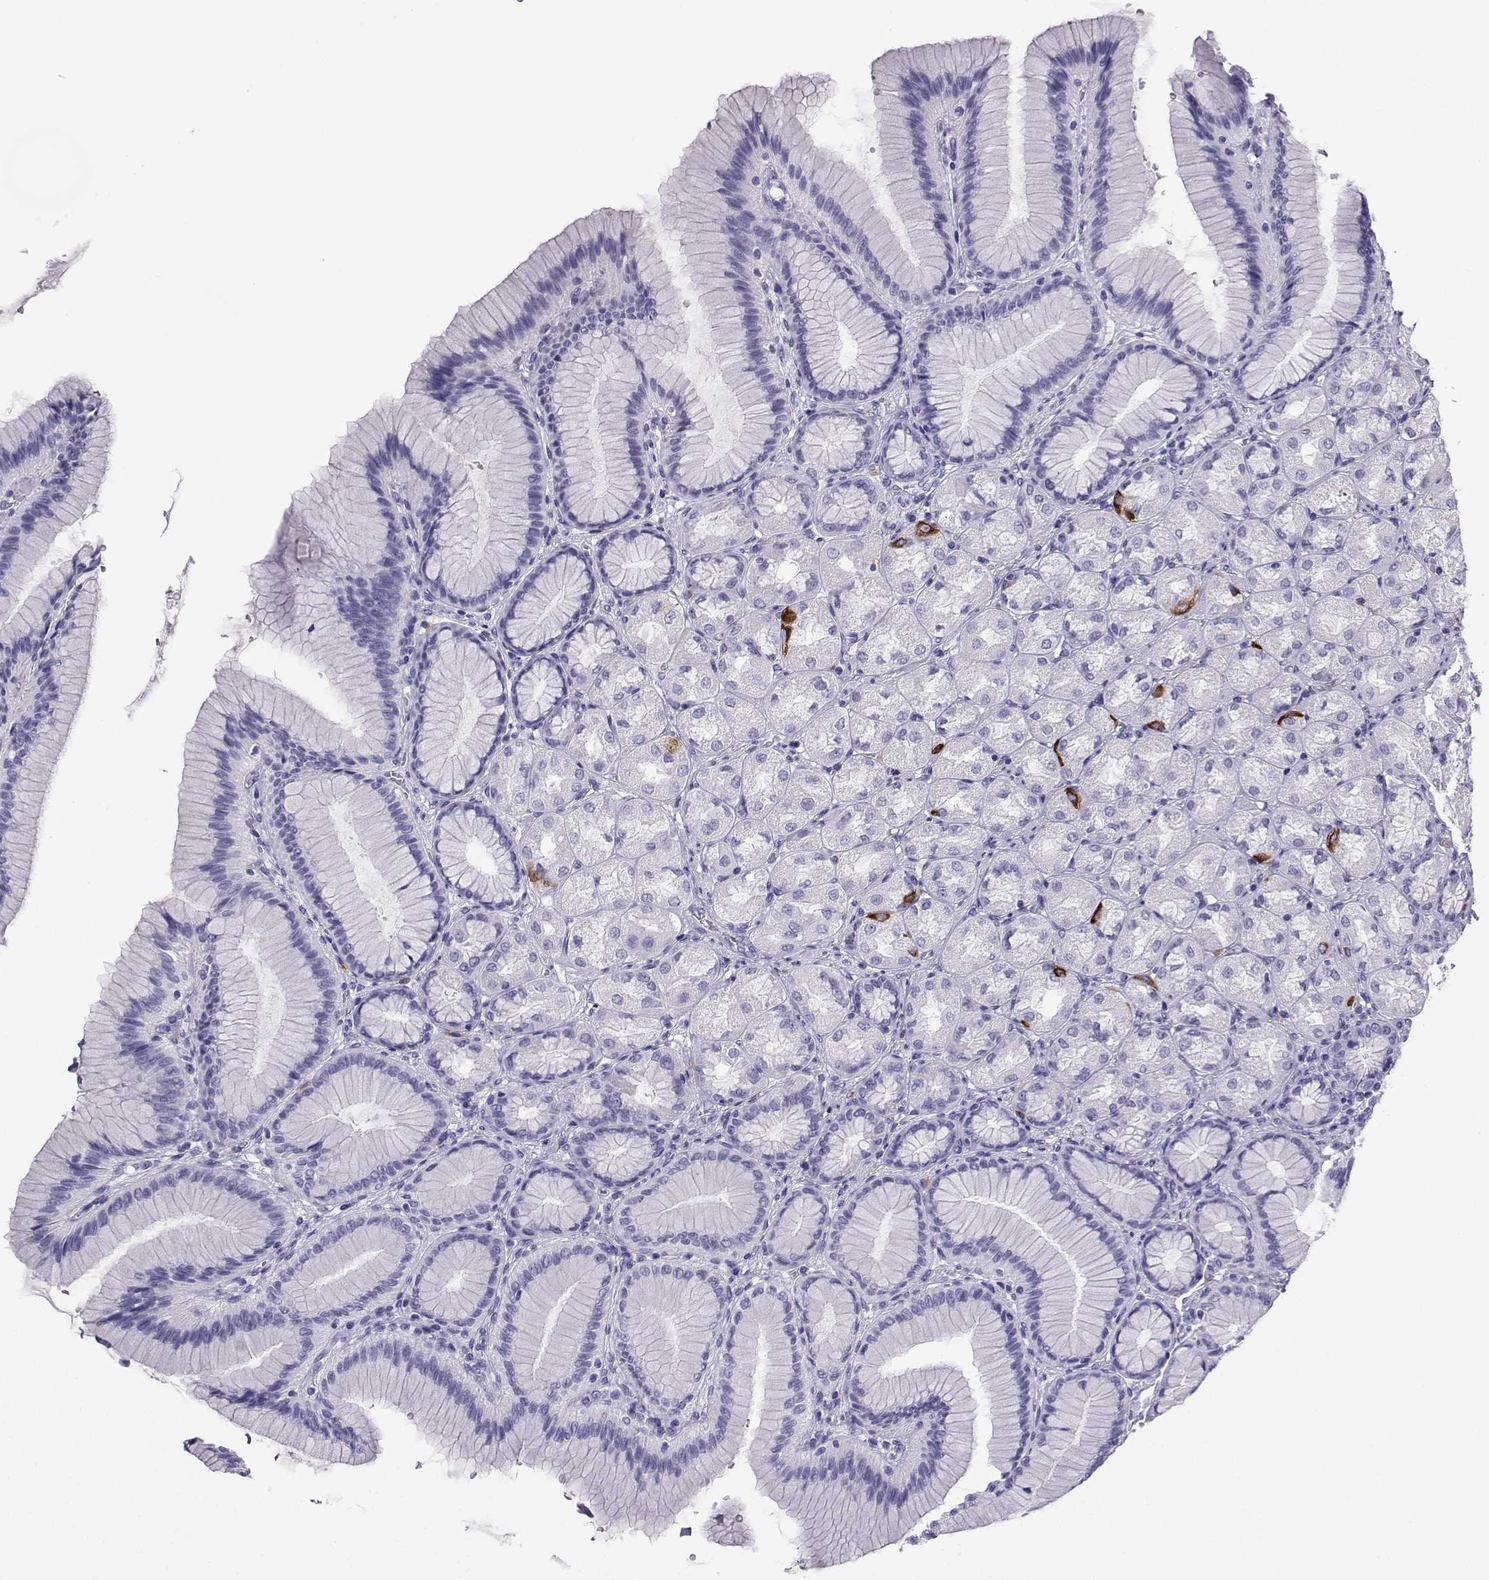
{"staining": {"intensity": "negative", "quantity": "none", "location": "none"}, "tissue": "stomach", "cell_type": "Glandular cells", "image_type": "normal", "snomed": [{"axis": "morphology", "description": "Normal tissue, NOS"}, {"axis": "morphology", "description": "Adenocarcinoma, NOS"}, {"axis": "morphology", "description": "Adenocarcinoma, High grade"}, {"axis": "topography", "description": "Stomach, upper"}, {"axis": "topography", "description": "Stomach"}], "caption": "This is an immunohistochemistry micrograph of normal stomach. There is no positivity in glandular cells.", "gene": "SLC18A2", "patient": {"sex": "female", "age": 65}}